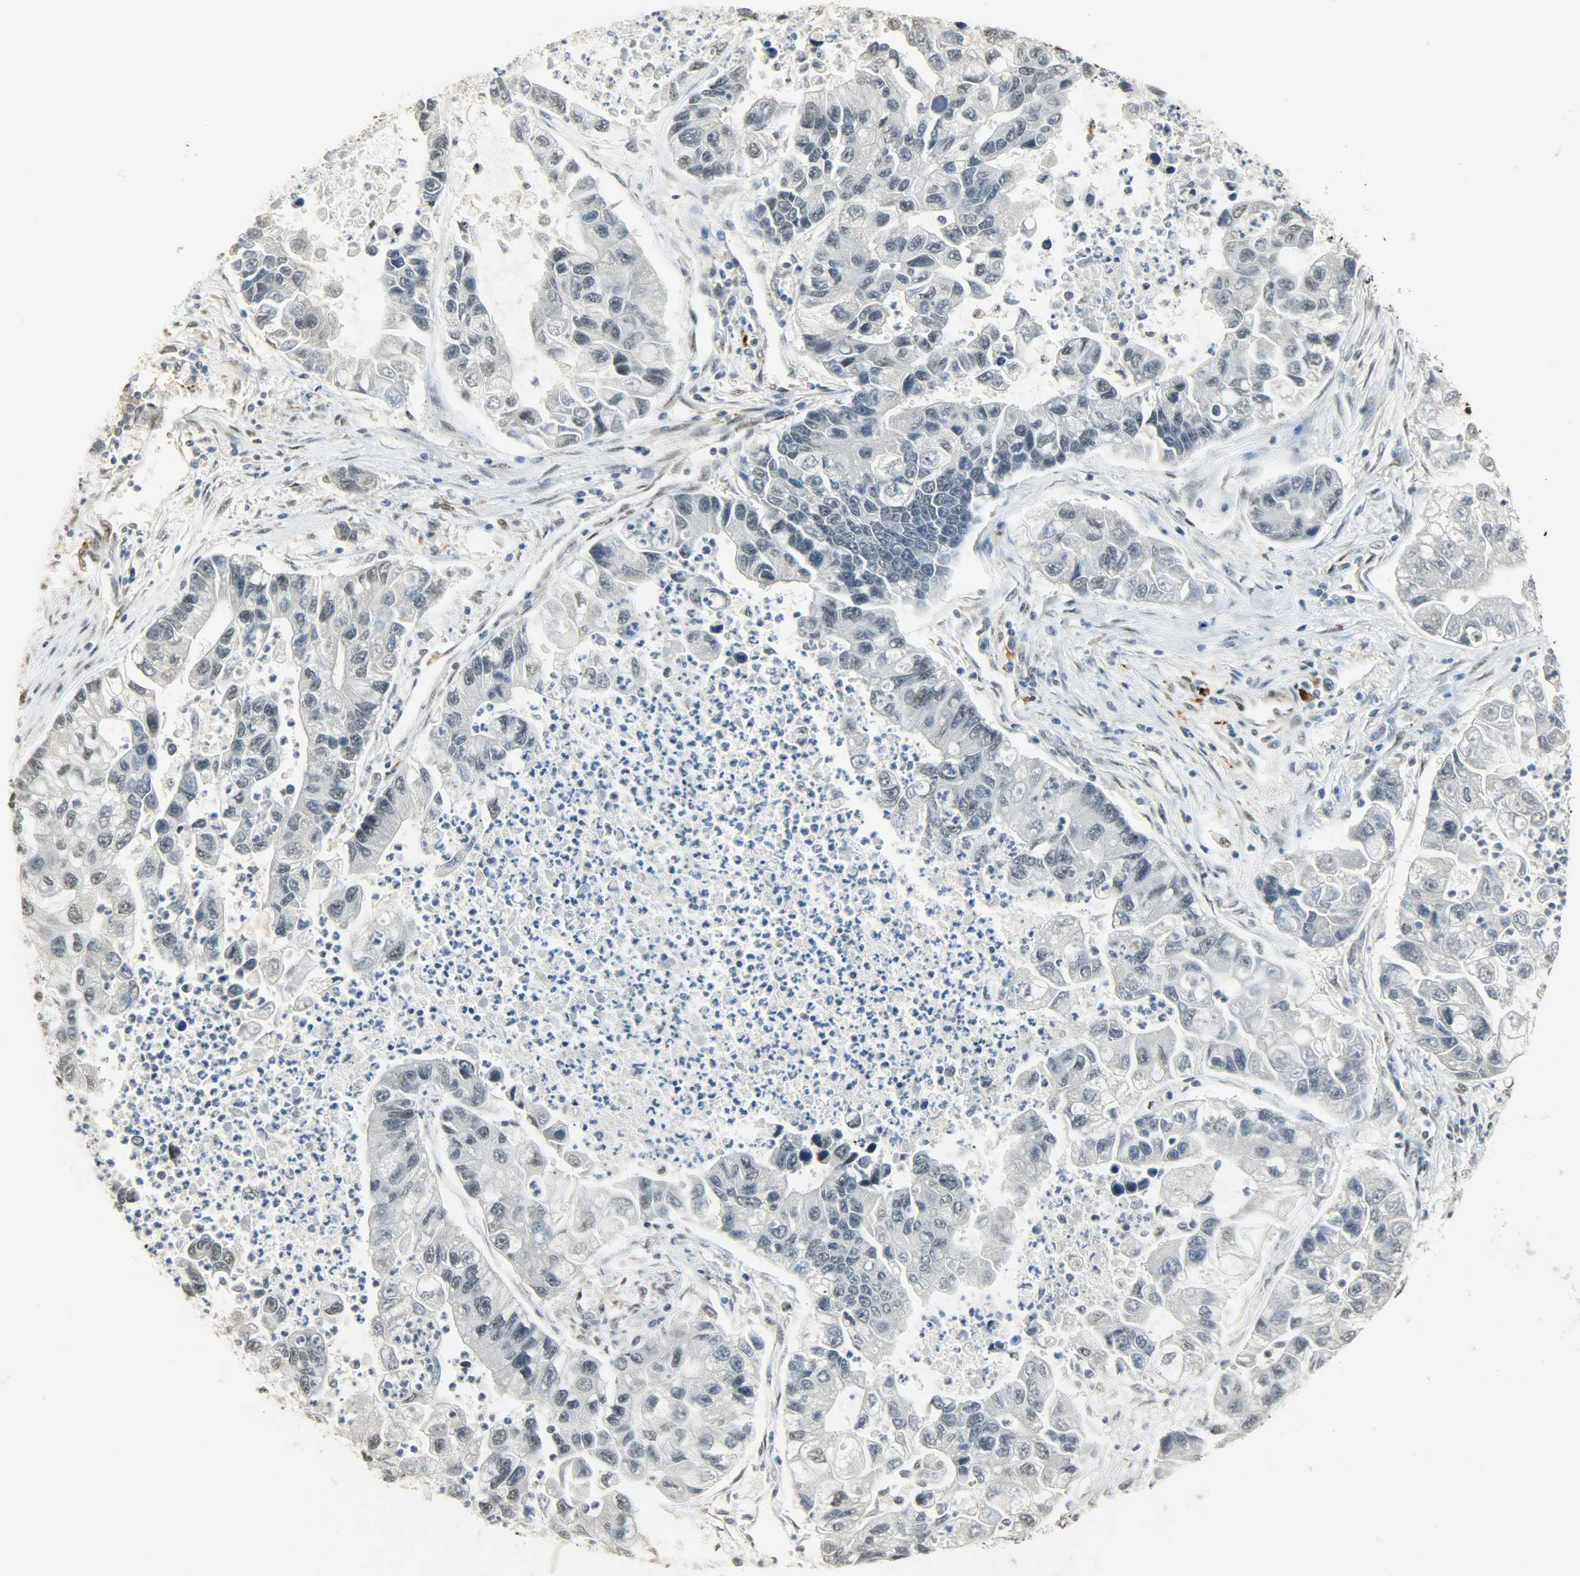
{"staining": {"intensity": "negative", "quantity": "none", "location": "none"}, "tissue": "lung cancer", "cell_type": "Tumor cells", "image_type": "cancer", "snomed": [{"axis": "morphology", "description": "Adenocarcinoma, NOS"}, {"axis": "topography", "description": "Lung"}], "caption": "This is a micrograph of IHC staining of lung cancer, which shows no expression in tumor cells.", "gene": "NGFR", "patient": {"sex": "female", "age": 51}}